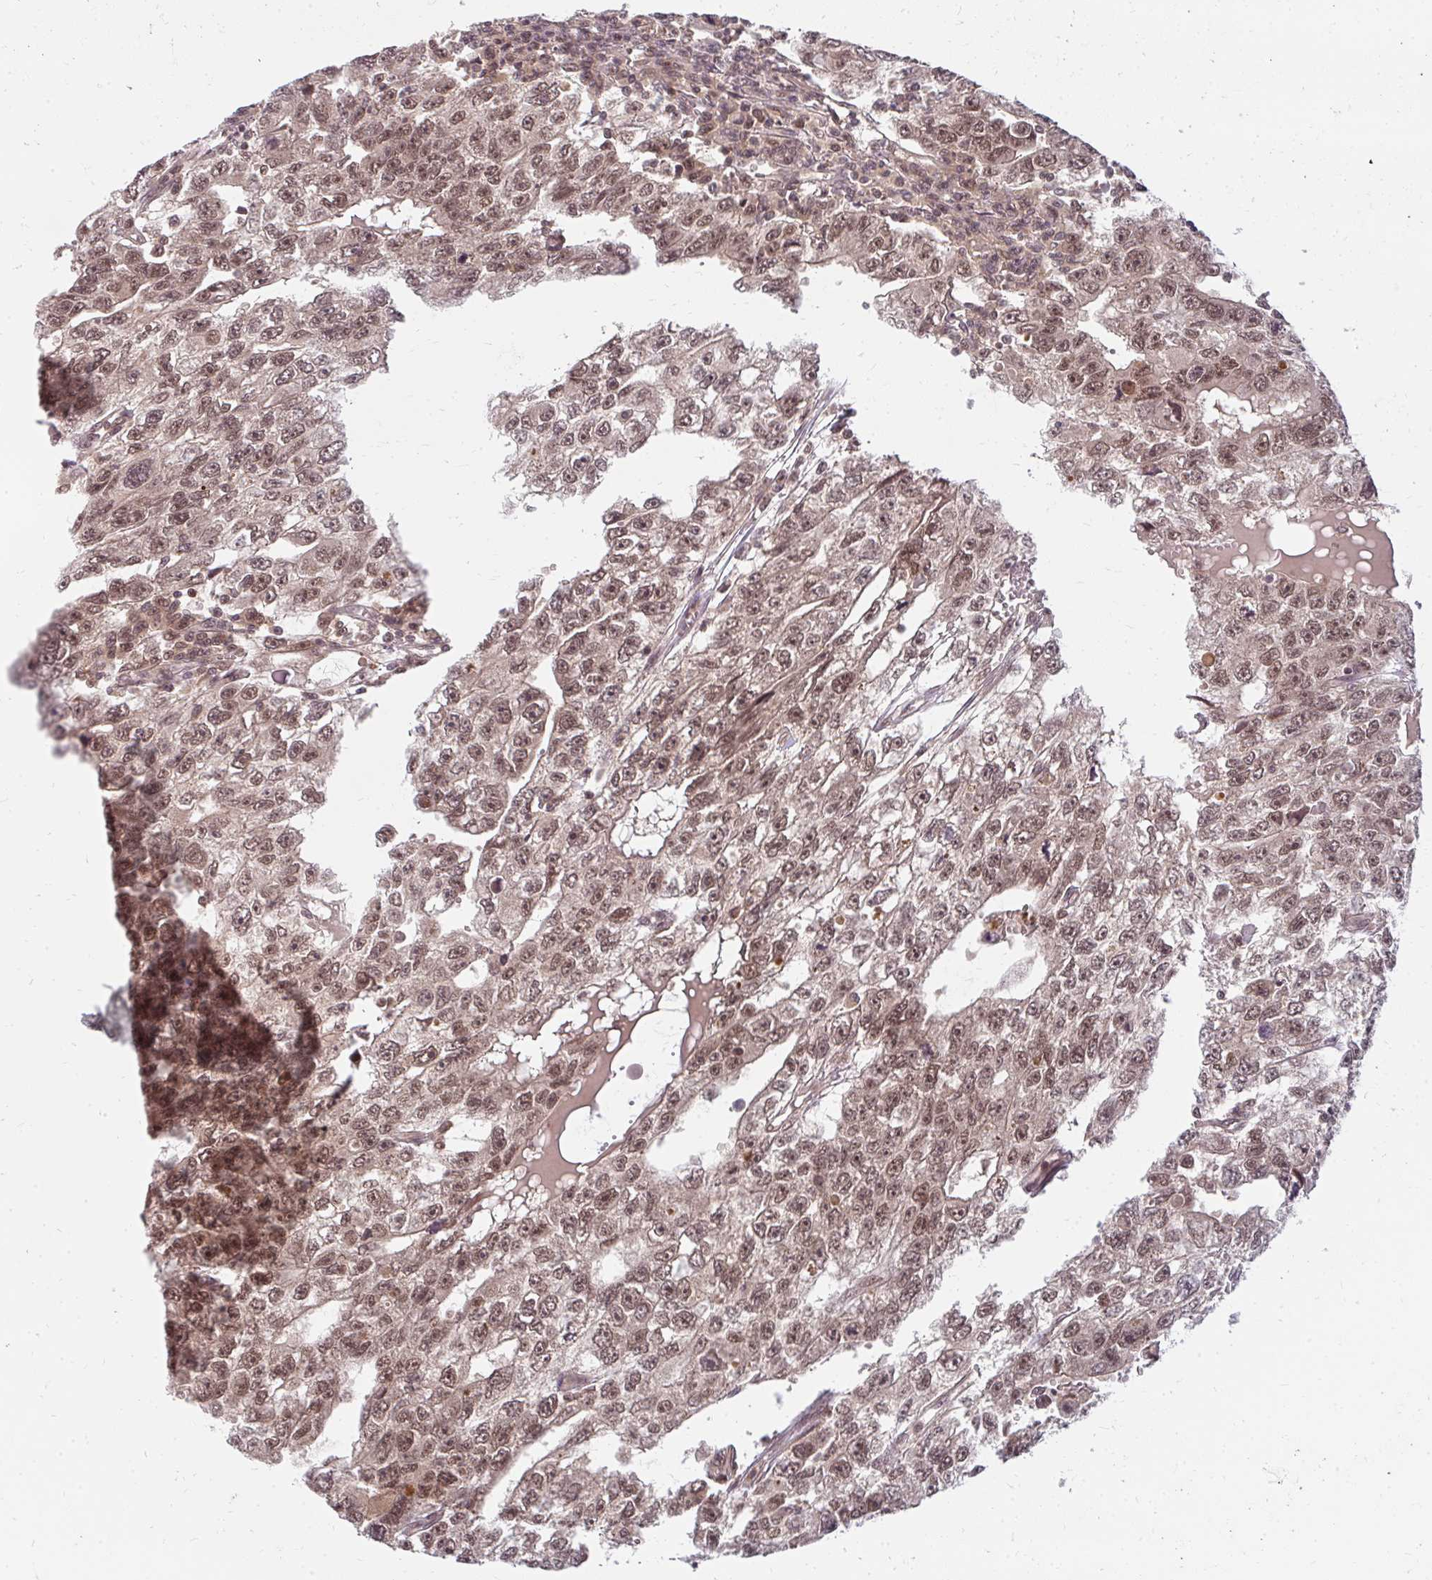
{"staining": {"intensity": "moderate", "quantity": "25%-75%", "location": "nuclear"}, "tissue": "testis cancer", "cell_type": "Tumor cells", "image_type": "cancer", "snomed": [{"axis": "morphology", "description": "Carcinoma, Embryonal, NOS"}, {"axis": "topography", "description": "Testis"}], "caption": "A brown stain highlights moderate nuclear positivity of a protein in human testis cancer tumor cells.", "gene": "GTF3C6", "patient": {"sex": "male", "age": 20}}